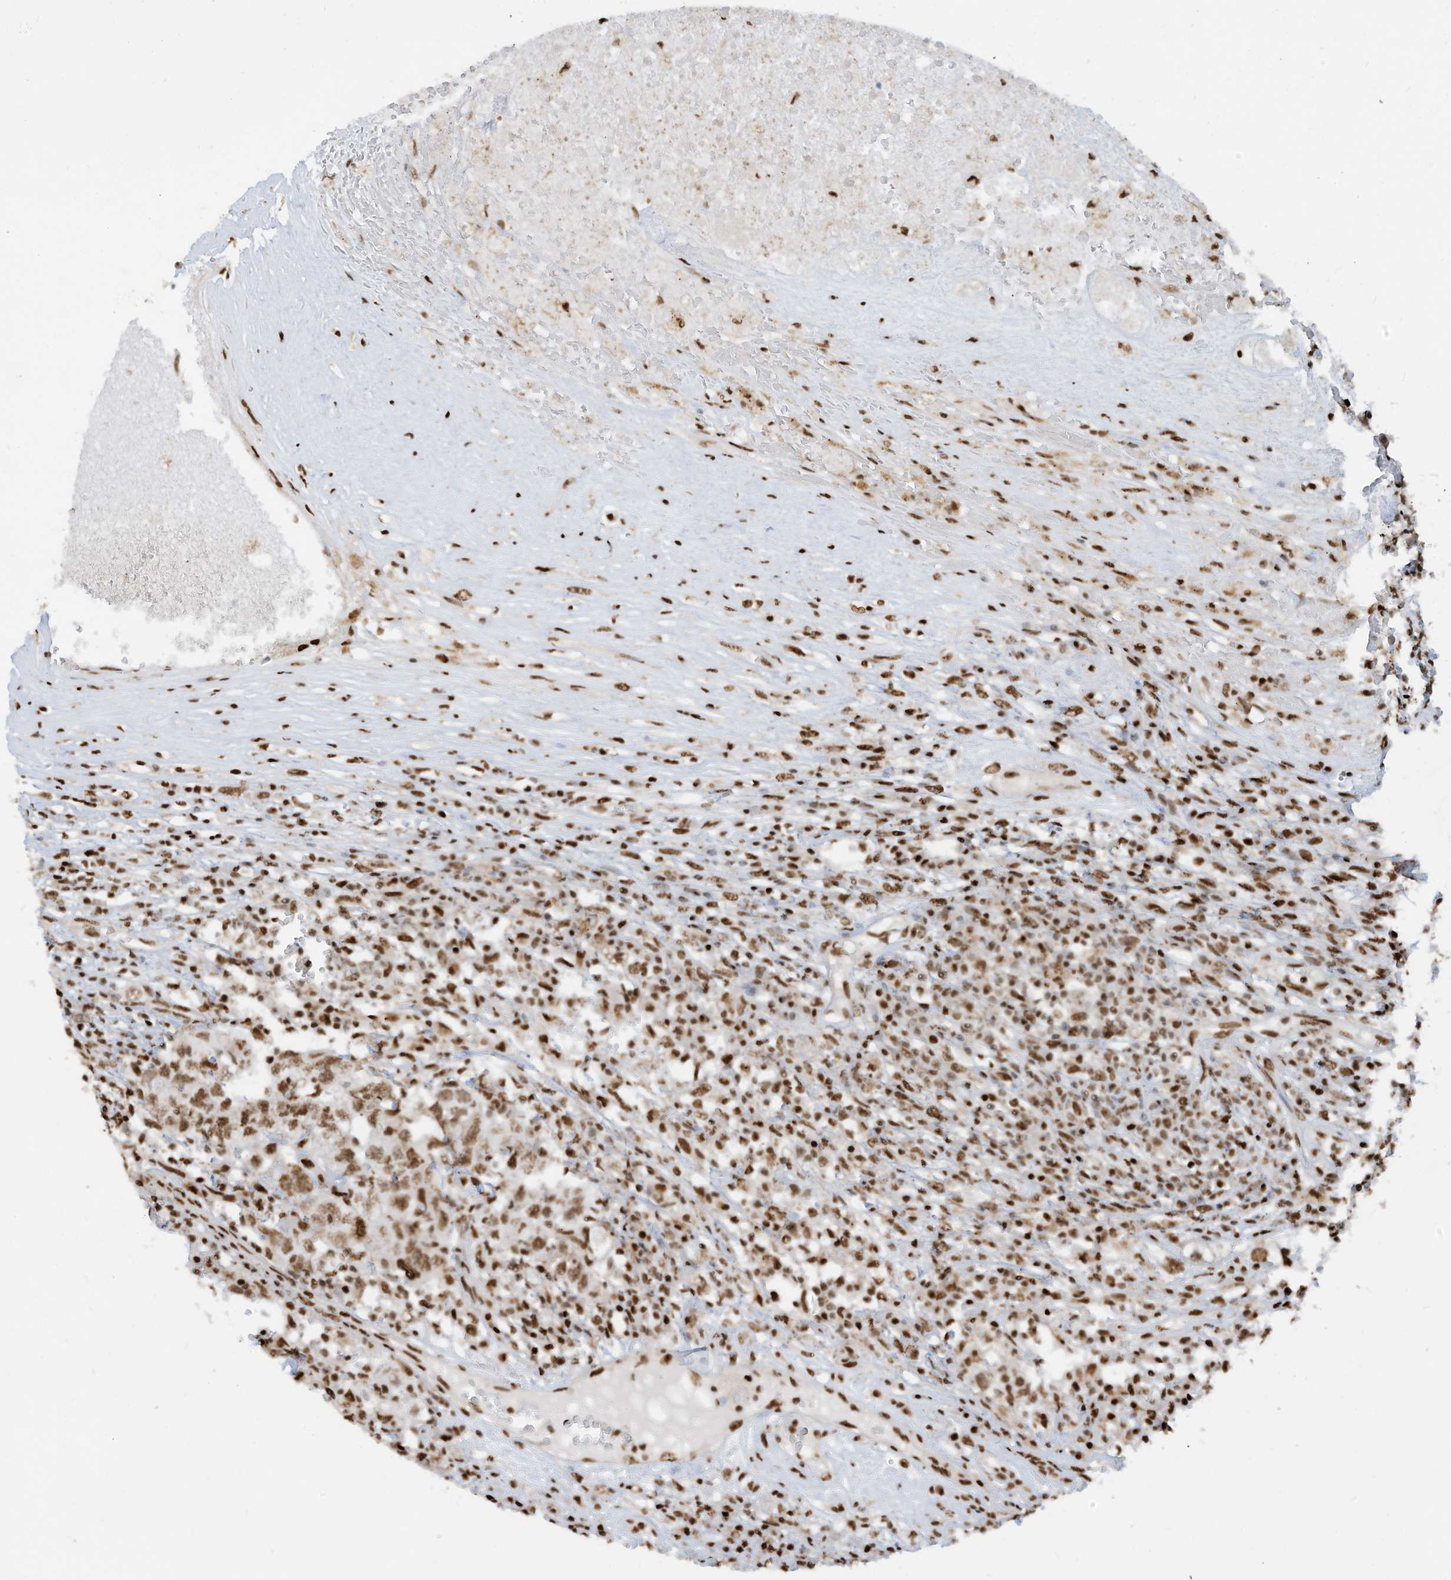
{"staining": {"intensity": "moderate", "quantity": ">75%", "location": "nuclear"}, "tissue": "testis cancer", "cell_type": "Tumor cells", "image_type": "cancer", "snomed": [{"axis": "morphology", "description": "Carcinoma, Embryonal, NOS"}, {"axis": "topography", "description": "Testis"}], "caption": "Embryonal carcinoma (testis) was stained to show a protein in brown. There is medium levels of moderate nuclear staining in about >75% of tumor cells.", "gene": "SAMD15", "patient": {"sex": "male", "age": 26}}